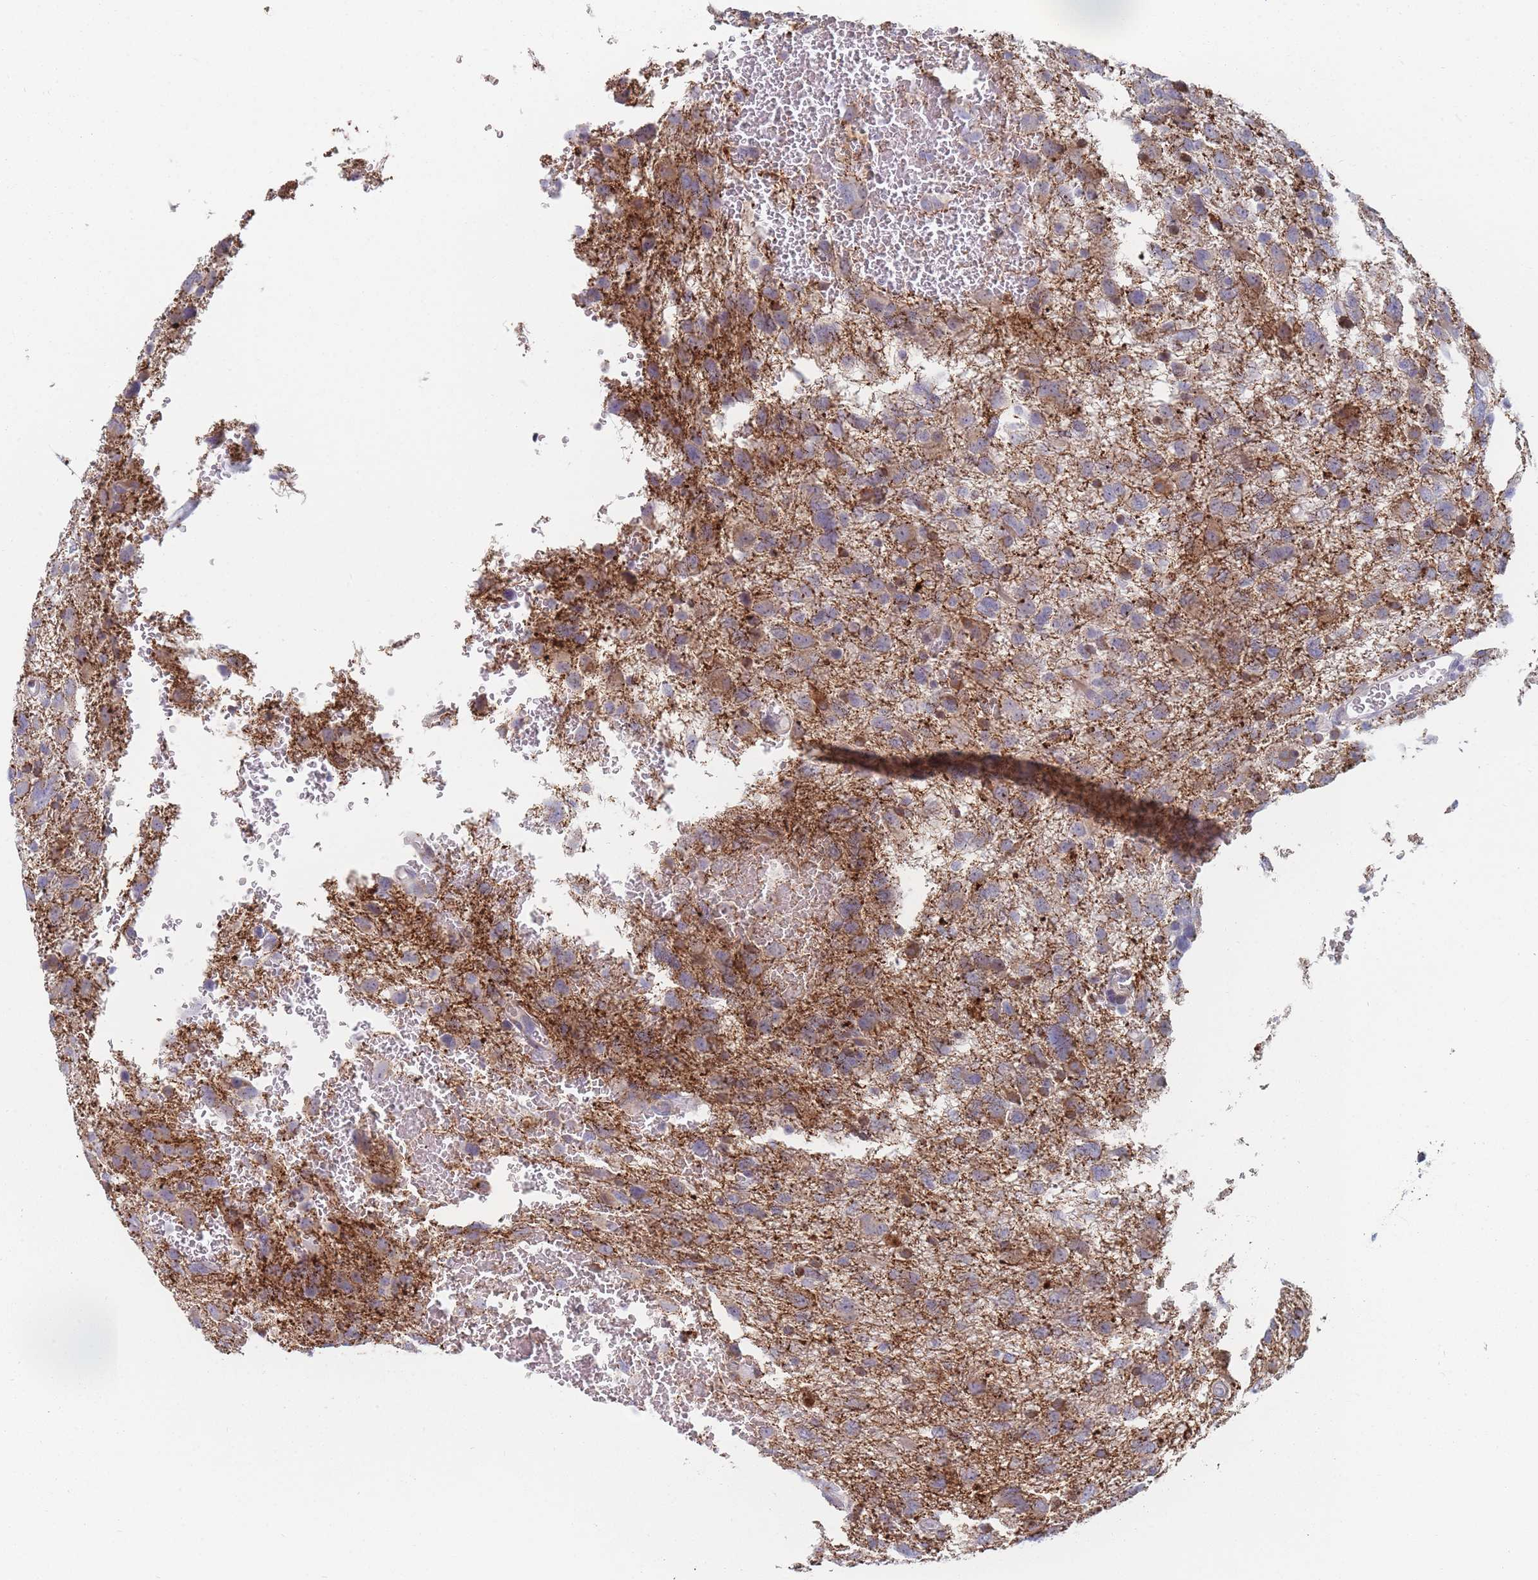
{"staining": {"intensity": "weak", "quantity": "25%-75%", "location": "cytoplasmic/membranous"}, "tissue": "glioma", "cell_type": "Tumor cells", "image_type": "cancer", "snomed": [{"axis": "morphology", "description": "Glioma, malignant, High grade"}, {"axis": "topography", "description": "Brain"}], "caption": "Protein expression by immunohistochemistry shows weak cytoplasmic/membranous staining in about 25%-75% of tumor cells in high-grade glioma (malignant).", "gene": "SPATS1", "patient": {"sex": "male", "age": 61}}